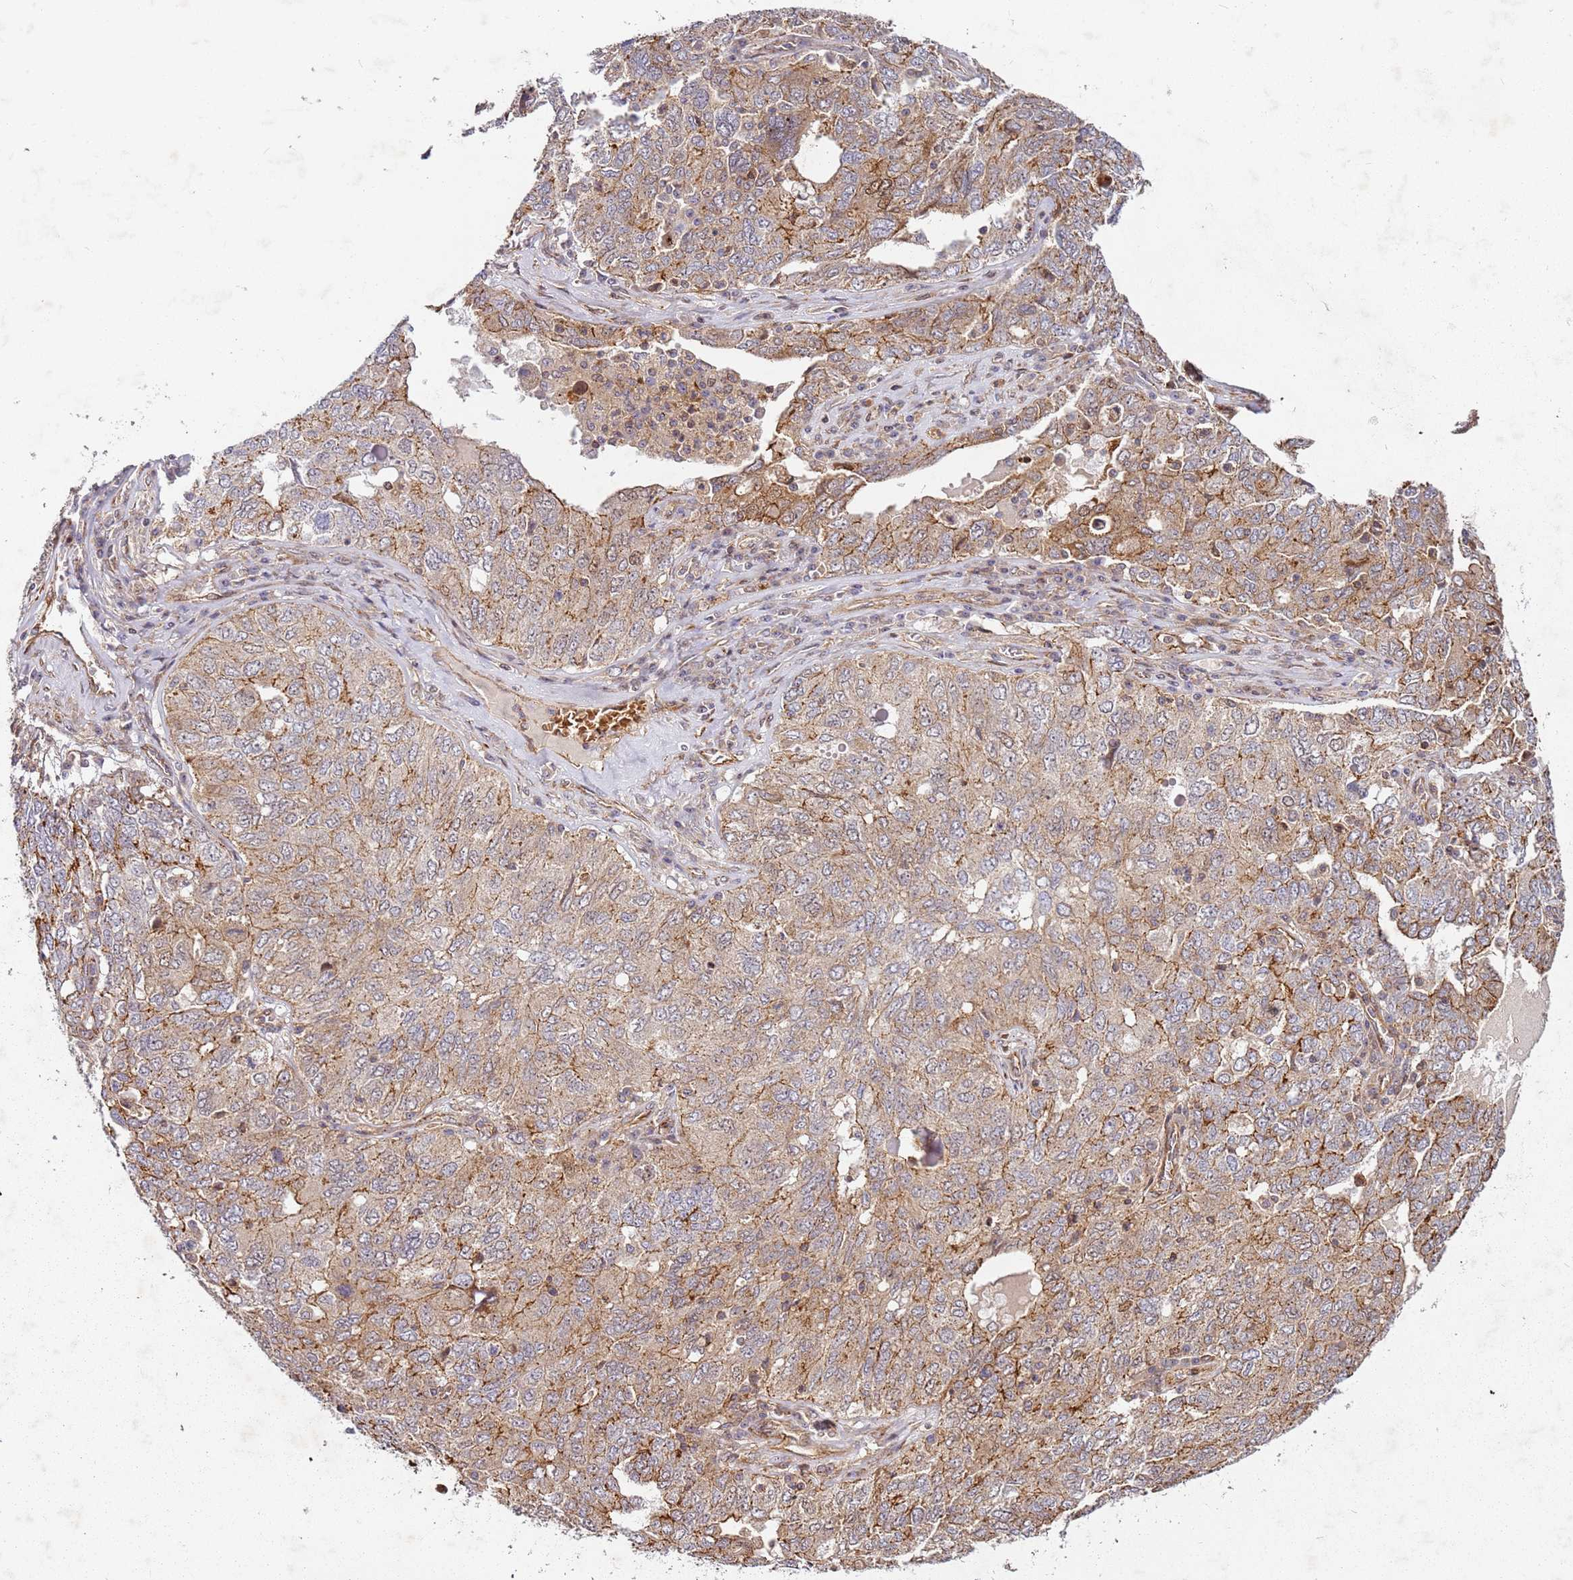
{"staining": {"intensity": "moderate", "quantity": ">75%", "location": "cytoplasmic/membranous"}, "tissue": "ovarian cancer", "cell_type": "Tumor cells", "image_type": "cancer", "snomed": [{"axis": "morphology", "description": "Carcinoma, endometroid"}, {"axis": "topography", "description": "Ovary"}], "caption": "Ovarian cancer stained for a protein reveals moderate cytoplasmic/membranous positivity in tumor cells.", "gene": "C2CD4B", "patient": {"sex": "female", "age": 62}}